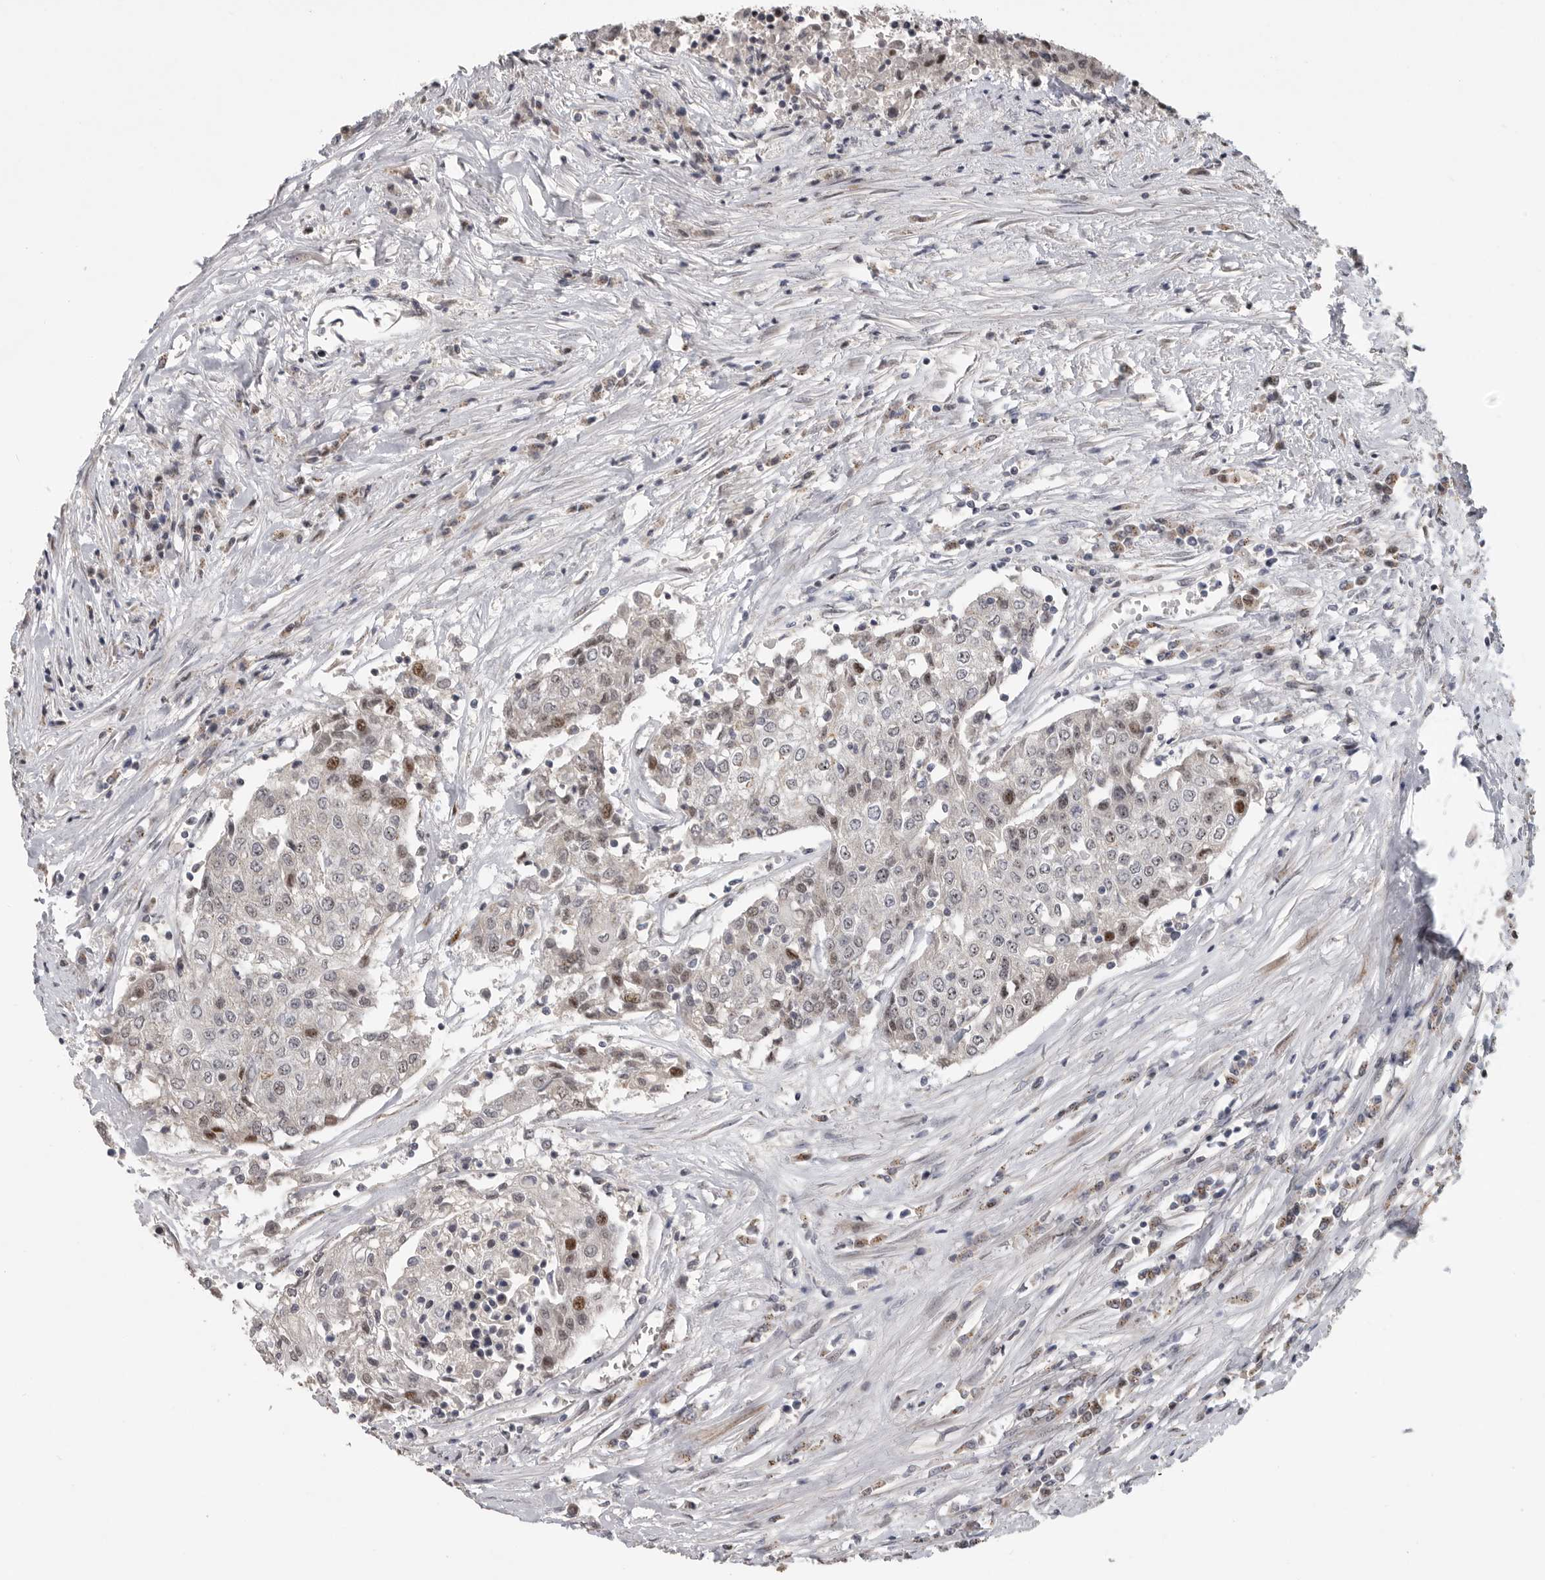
{"staining": {"intensity": "moderate", "quantity": "<25%", "location": "nuclear"}, "tissue": "urothelial cancer", "cell_type": "Tumor cells", "image_type": "cancer", "snomed": [{"axis": "morphology", "description": "Urothelial carcinoma, High grade"}, {"axis": "topography", "description": "Urinary bladder"}], "caption": "Brown immunohistochemical staining in human urothelial cancer shows moderate nuclear staining in approximately <25% of tumor cells.", "gene": "PCMTD1", "patient": {"sex": "female", "age": 85}}